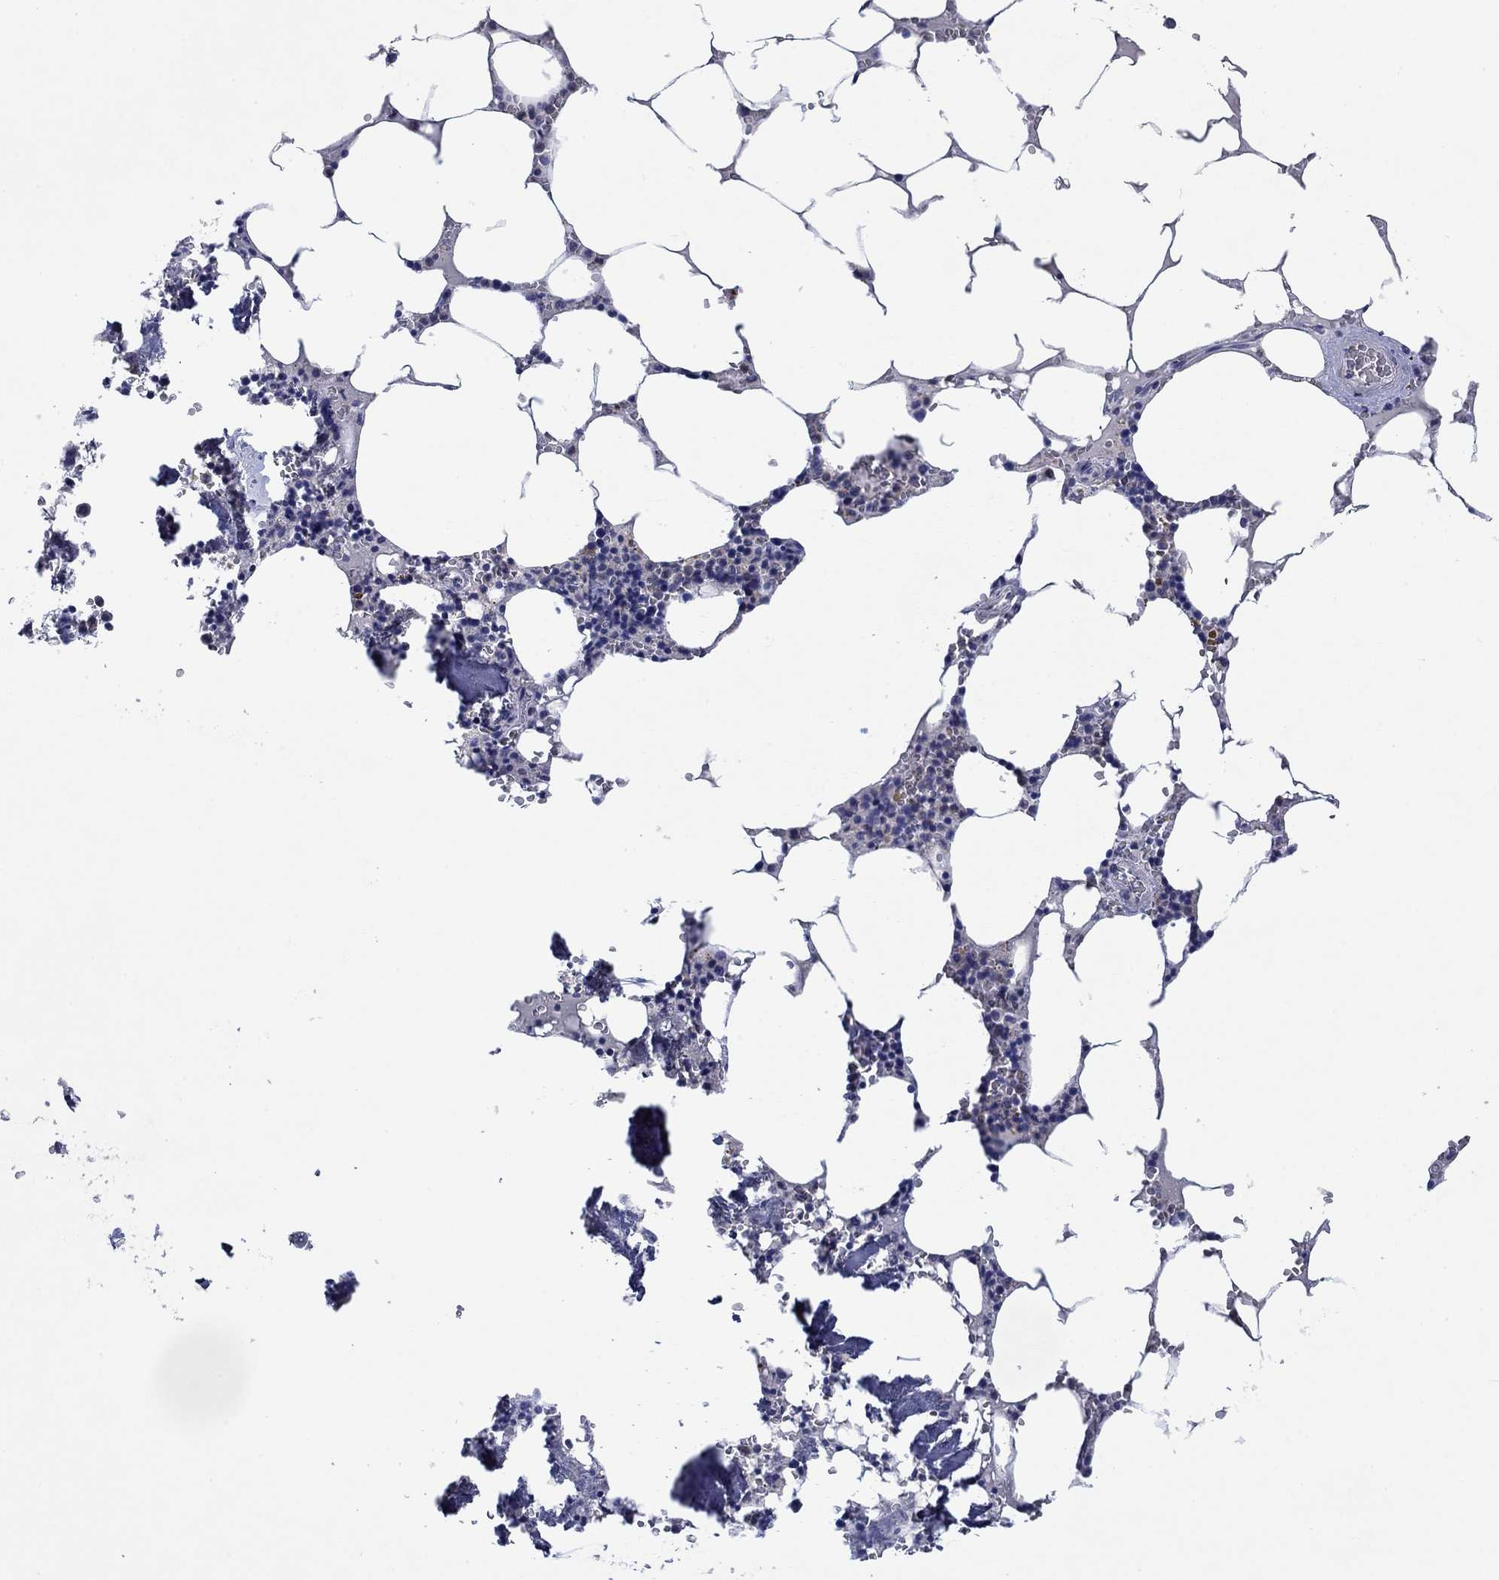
{"staining": {"intensity": "weak", "quantity": "<25%", "location": "cytoplasmic/membranous"}, "tissue": "bone marrow", "cell_type": "Hematopoietic cells", "image_type": "normal", "snomed": [{"axis": "morphology", "description": "Normal tissue, NOS"}, {"axis": "topography", "description": "Bone marrow"}], "caption": "This is an immunohistochemistry (IHC) image of unremarkable human bone marrow. There is no staining in hematopoietic cells.", "gene": "HDC", "patient": {"sex": "female", "age": 64}}